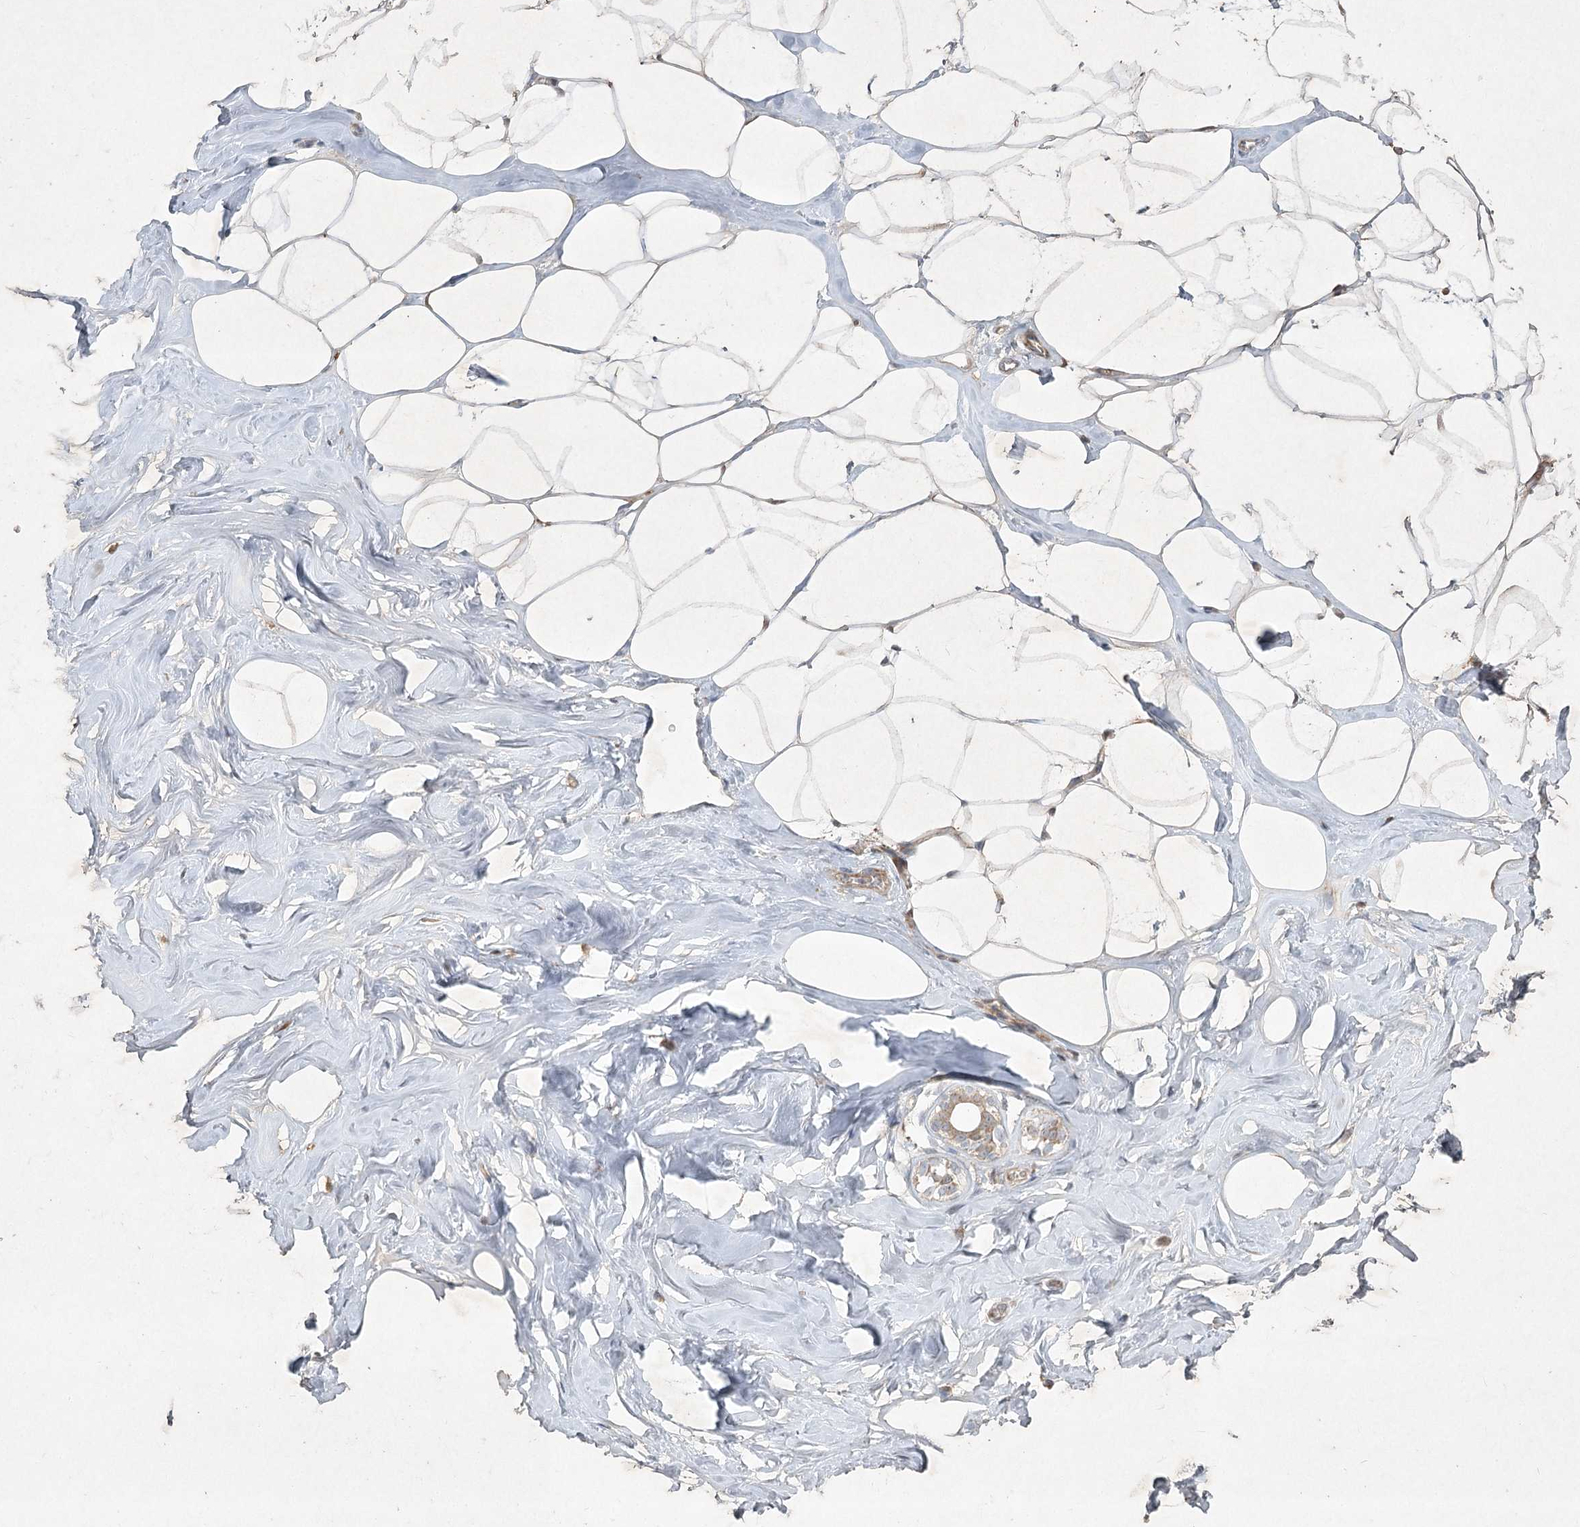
{"staining": {"intensity": "moderate", "quantity": "25%-75%", "location": "cytoplasmic/membranous"}, "tissue": "adipose tissue", "cell_type": "Adipocytes", "image_type": "normal", "snomed": [{"axis": "morphology", "description": "Normal tissue, NOS"}, {"axis": "morphology", "description": "Fibrosis, NOS"}, {"axis": "topography", "description": "Breast"}, {"axis": "topography", "description": "Adipose tissue"}], "caption": "Benign adipose tissue was stained to show a protein in brown. There is medium levels of moderate cytoplasmic/membranous staining in about 25%-75% of adipocytes.", "gene": "KBTBD4", "patient": {"sex": "female", "age": 39}}